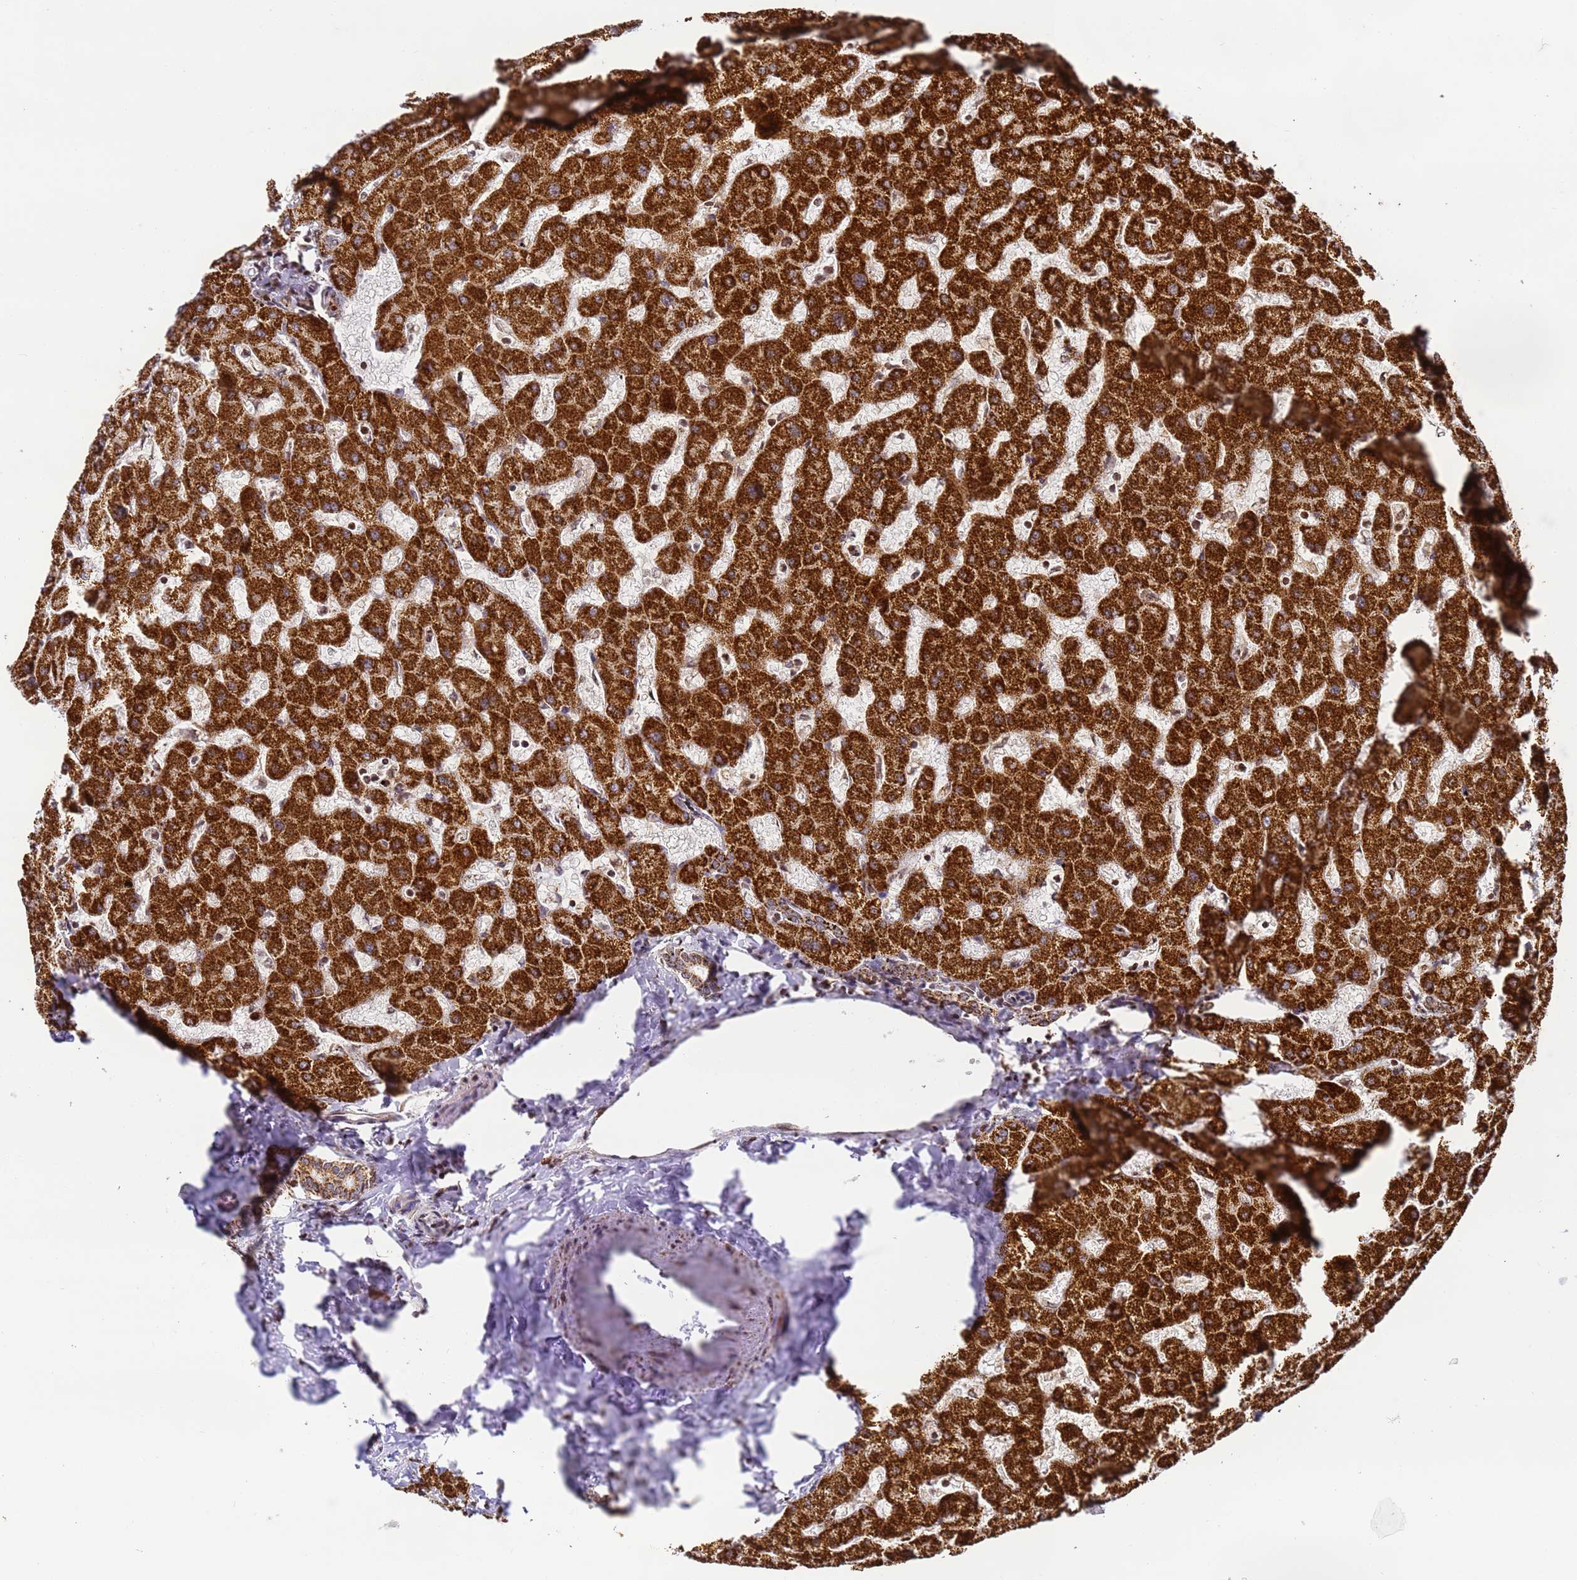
{"staining": {"intensity": "strong", "quantity": ">75%", "location": "cytoplasmic/membranous"}, "tissue": "liver", "cell_type": "Cholangiocytes", "image_type": "normal", "snomed": [{"axis": "morphology", "description": "Normal tissue, NOS"}, {"axis": "topography", "description": "Liver"}], "caption": "Strong cytoplasmic/membranous protein expression is appreciated in about >75% of cholangiocytes in liver. The staining was performed using DAB (3,3'-diaminobenzidine), with brown indicating positive protein expression. Nuclei are stained blue with hematoxylin.", "gene": "HSPE1", "patient": {"sex": "female", "age": 63}}